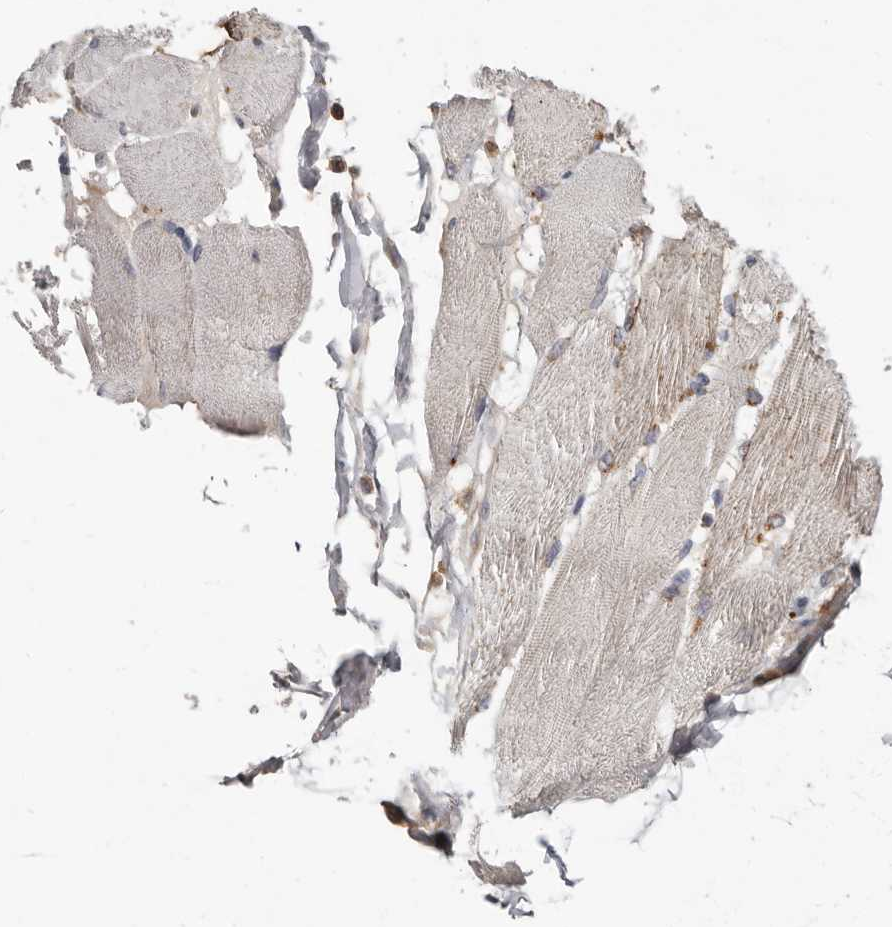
{"staining": {"intensity": "weak", "quantity": "<25%", "location": "cytoplasmic/membranous"}, "tissue": "skeletal muscle", "cell_type": "Myocytes", "image_type": "normal", "snomed": [{"axis": "morphology", "description": "Normal tissue, NOS"}, {"axis": "topography", "description": "Skin"}, {"axis": "topography", "description": "Skeletal muscle"}], "caption": "High power microscopy image of an immunohistochemistry (IHC) photomicrograph of unremarkable skeletal muscle, revealing no significant expression in myocytes. (DAB immunohistochemistry, high magnification).", "gene": "KIF26B", "patient": {"sex": "male", "age": 83}}